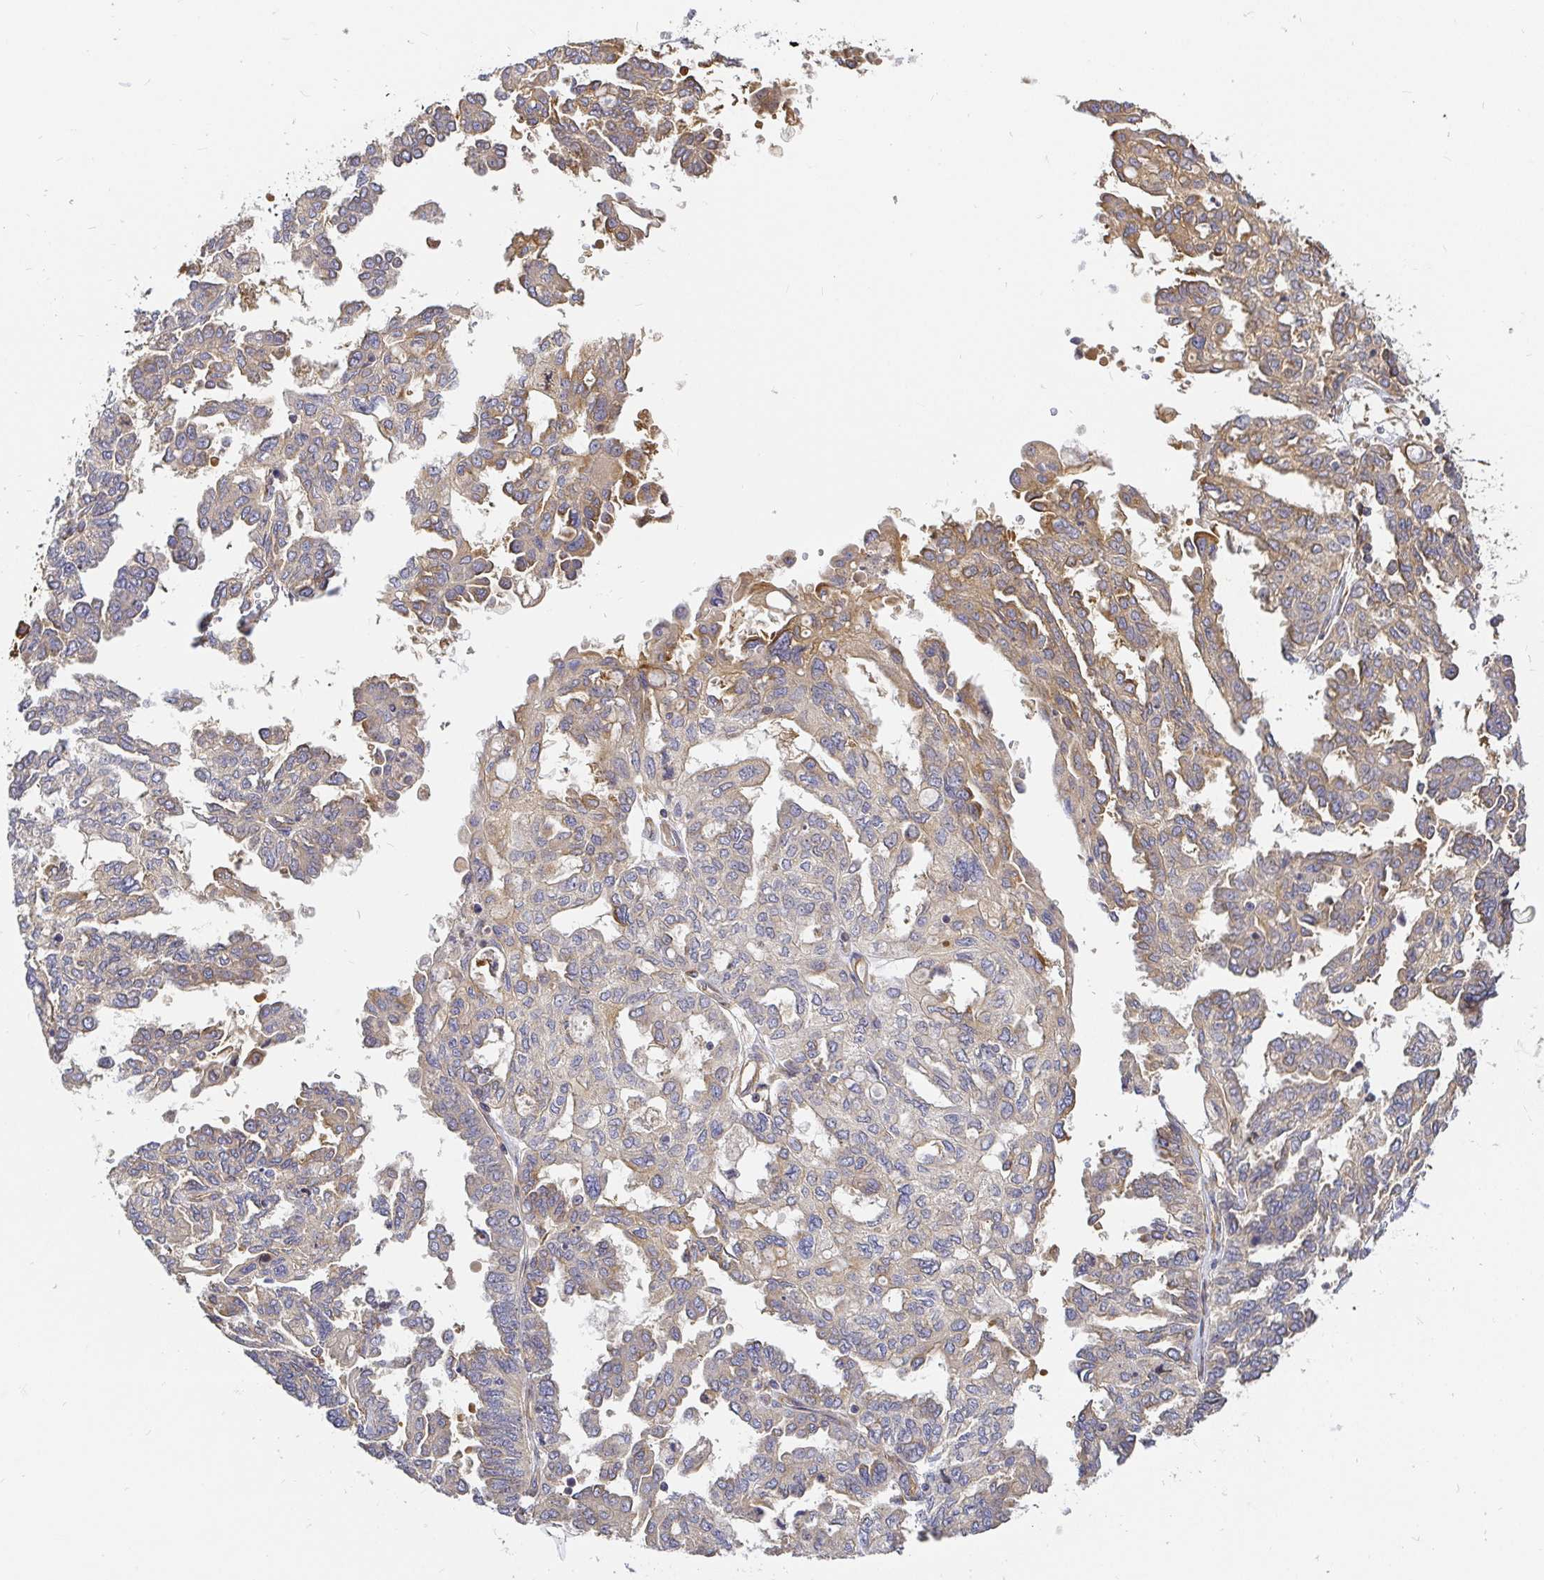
{"staining": {"intensity": "weak", "quantity": "<25%", "location": "cytoplasmic/membranous"}, "tissue": "ovarian cancer", "cell_type": "Tumor cells", "image_type": "cancer", "snomed": [{"axis": "morphology", "description": "Cystadenocarcinoma, serous, NOS"}, {"axis": "topography", "description": "Ovary"}], "caption": "An image of ovarian cancer stained for a protein exhibits no brown staining in tumor cells.", "gene": "KIF5B", "patient": {"sex": "female", "age": 53}}